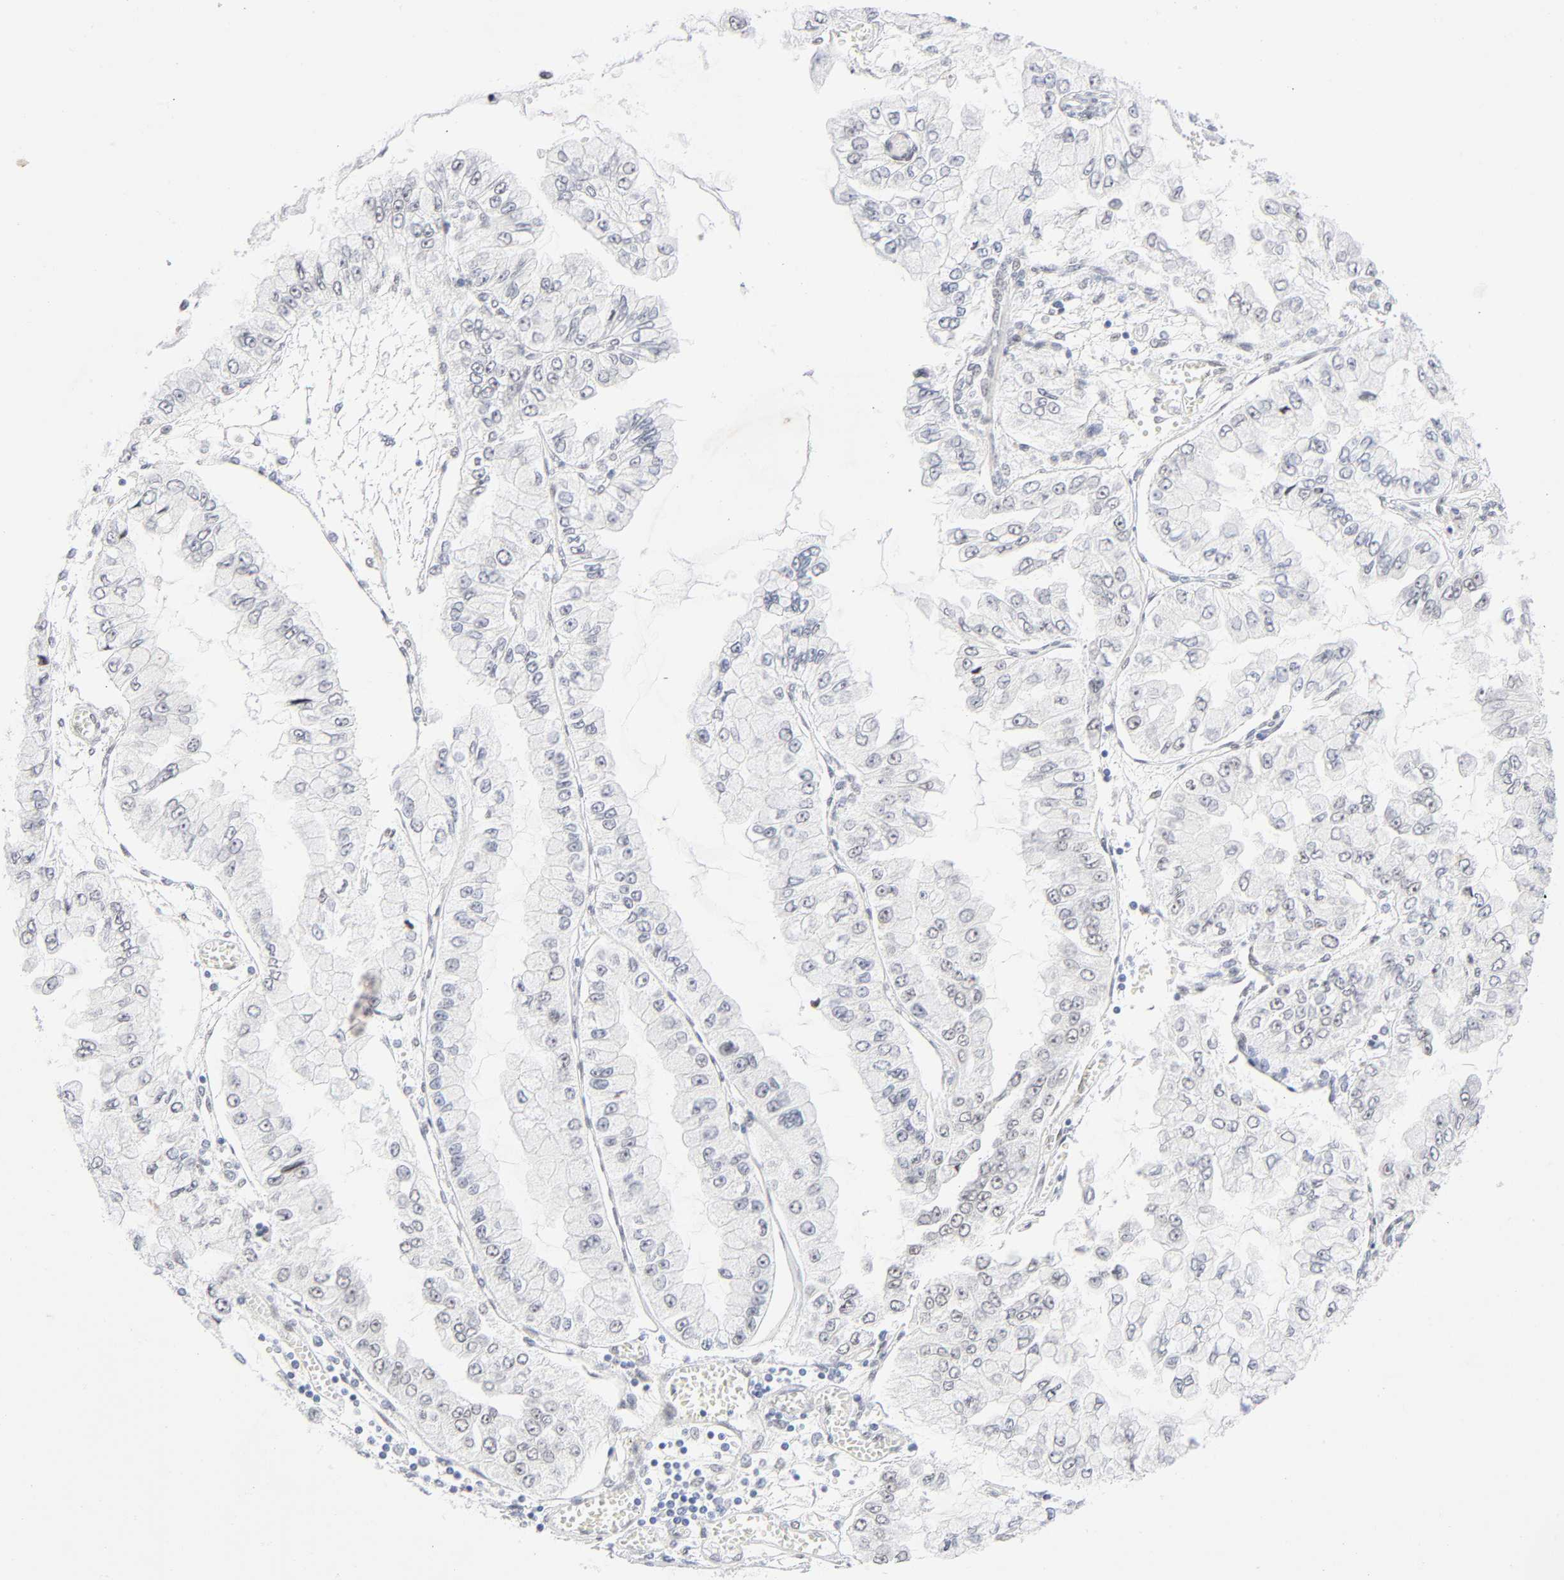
{"staining": {"intensity": "negative", "quantity": "none", "location": "none"}, "tissue": "liver cancer", "cell_type": "Tumor cells", "image_type": "cancer", "snomed": [{"axis": "morphology", "description": "Cholangiocarcinoma"}, {"axis": "topography", "description": "Liver"}], "caption": "This is a micrograph of IHC staining of liver cancer (cholangiocarcinoma), which shows no staining in tumor cells.", "gene": "NFIC", "patient": {"sex": "female", "age": 79}}